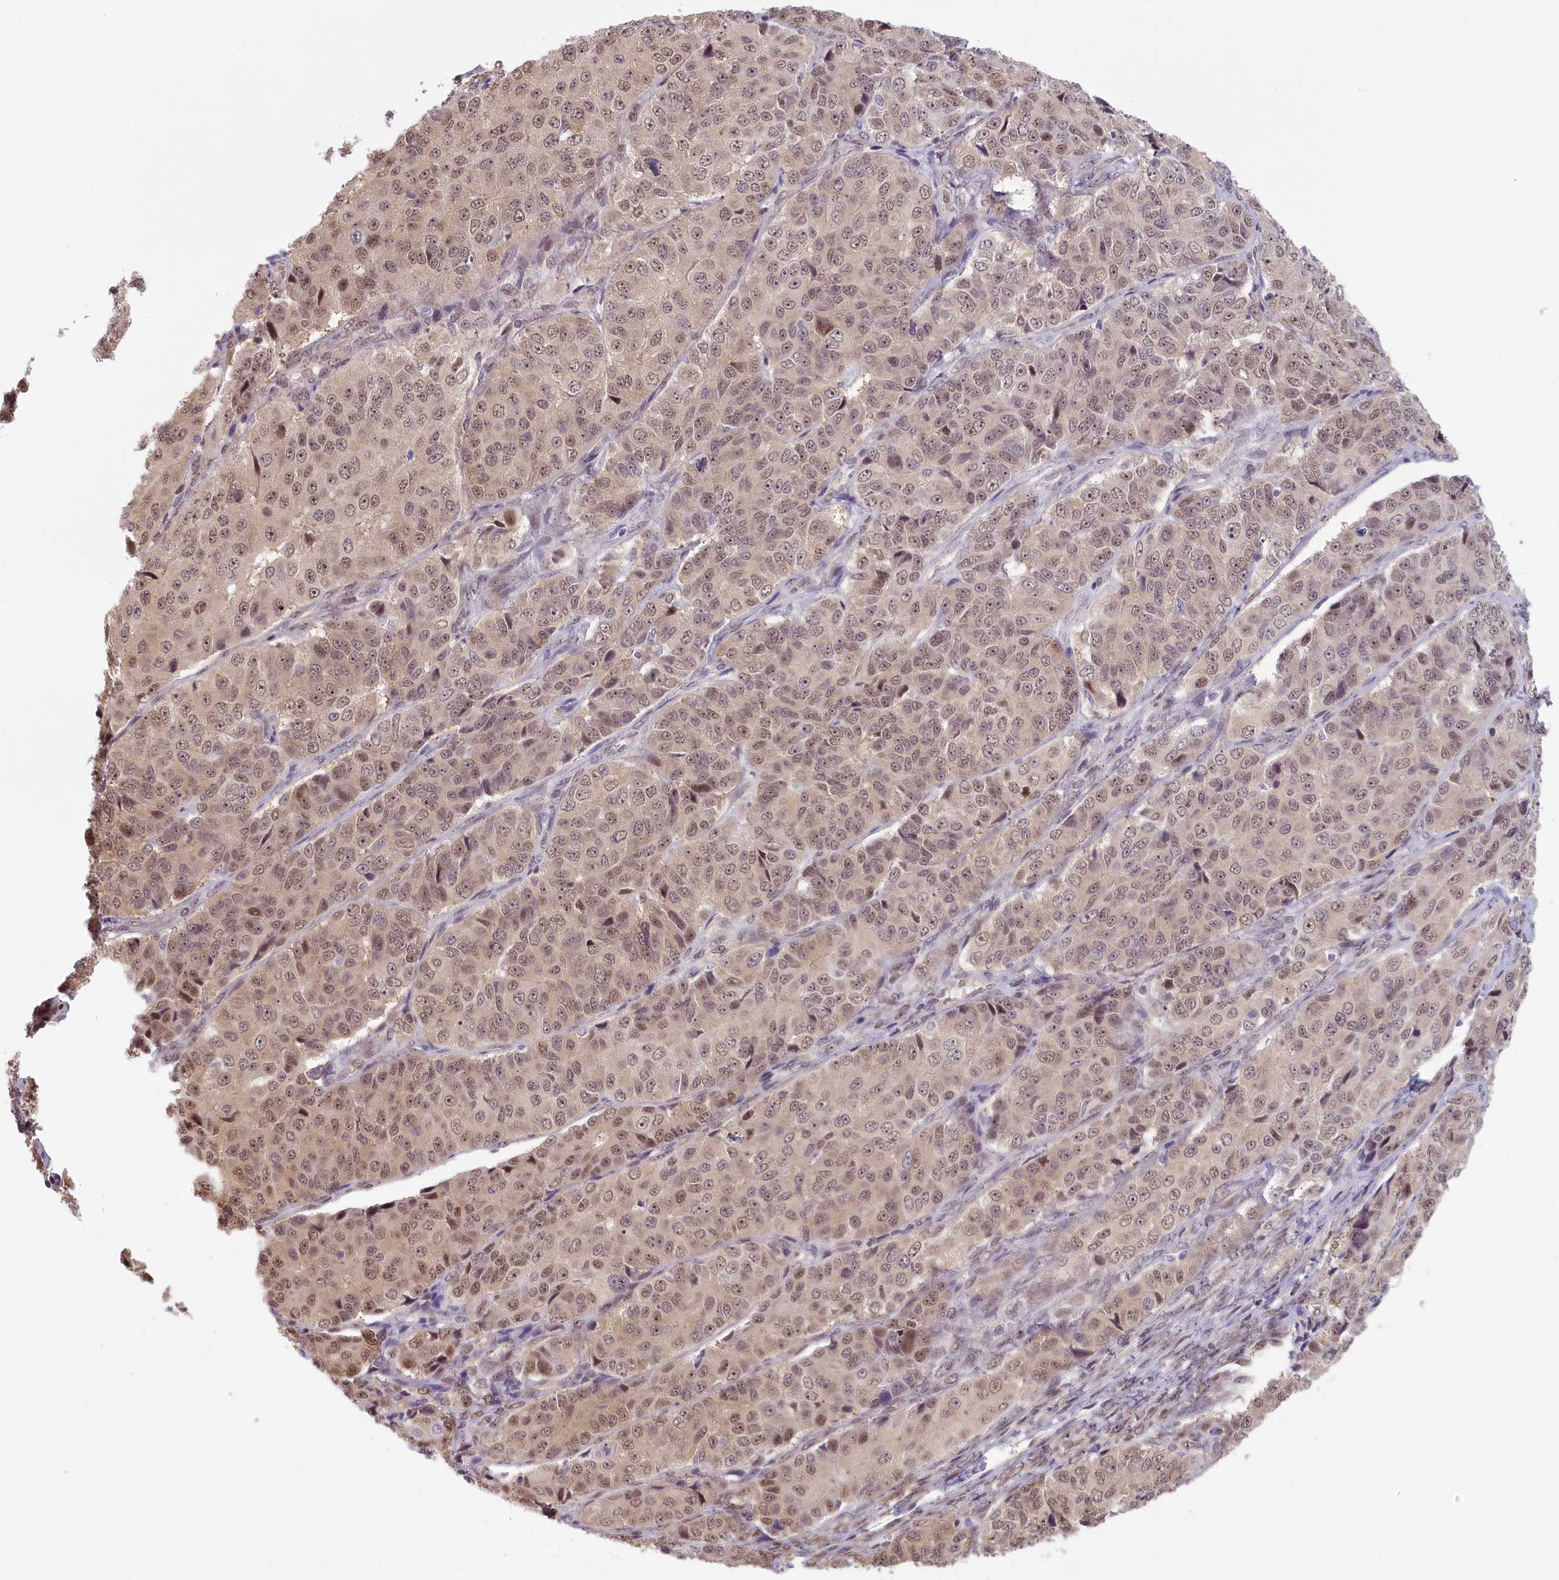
{"staining": {"intensity": "weak", "quantity": ">75%", "location": "nuclear"}, "tissue": "ovarian cancer", "cell_type": "Tumor cells", "image_type": "cancer", "snomed": [{"axis": "morphology", "description": "Carcinoma, endometroid"}, {"axis": "topography", "description": "Ovary"}], "caption": "This is an image of immunohistochemistry staining of ovarian cancer (endometroid carcinoma), which shows weak expression in the nuclear of tumor cells.", "gene": "C19orf44", "patient": {"sex": "female", "age": 51}}